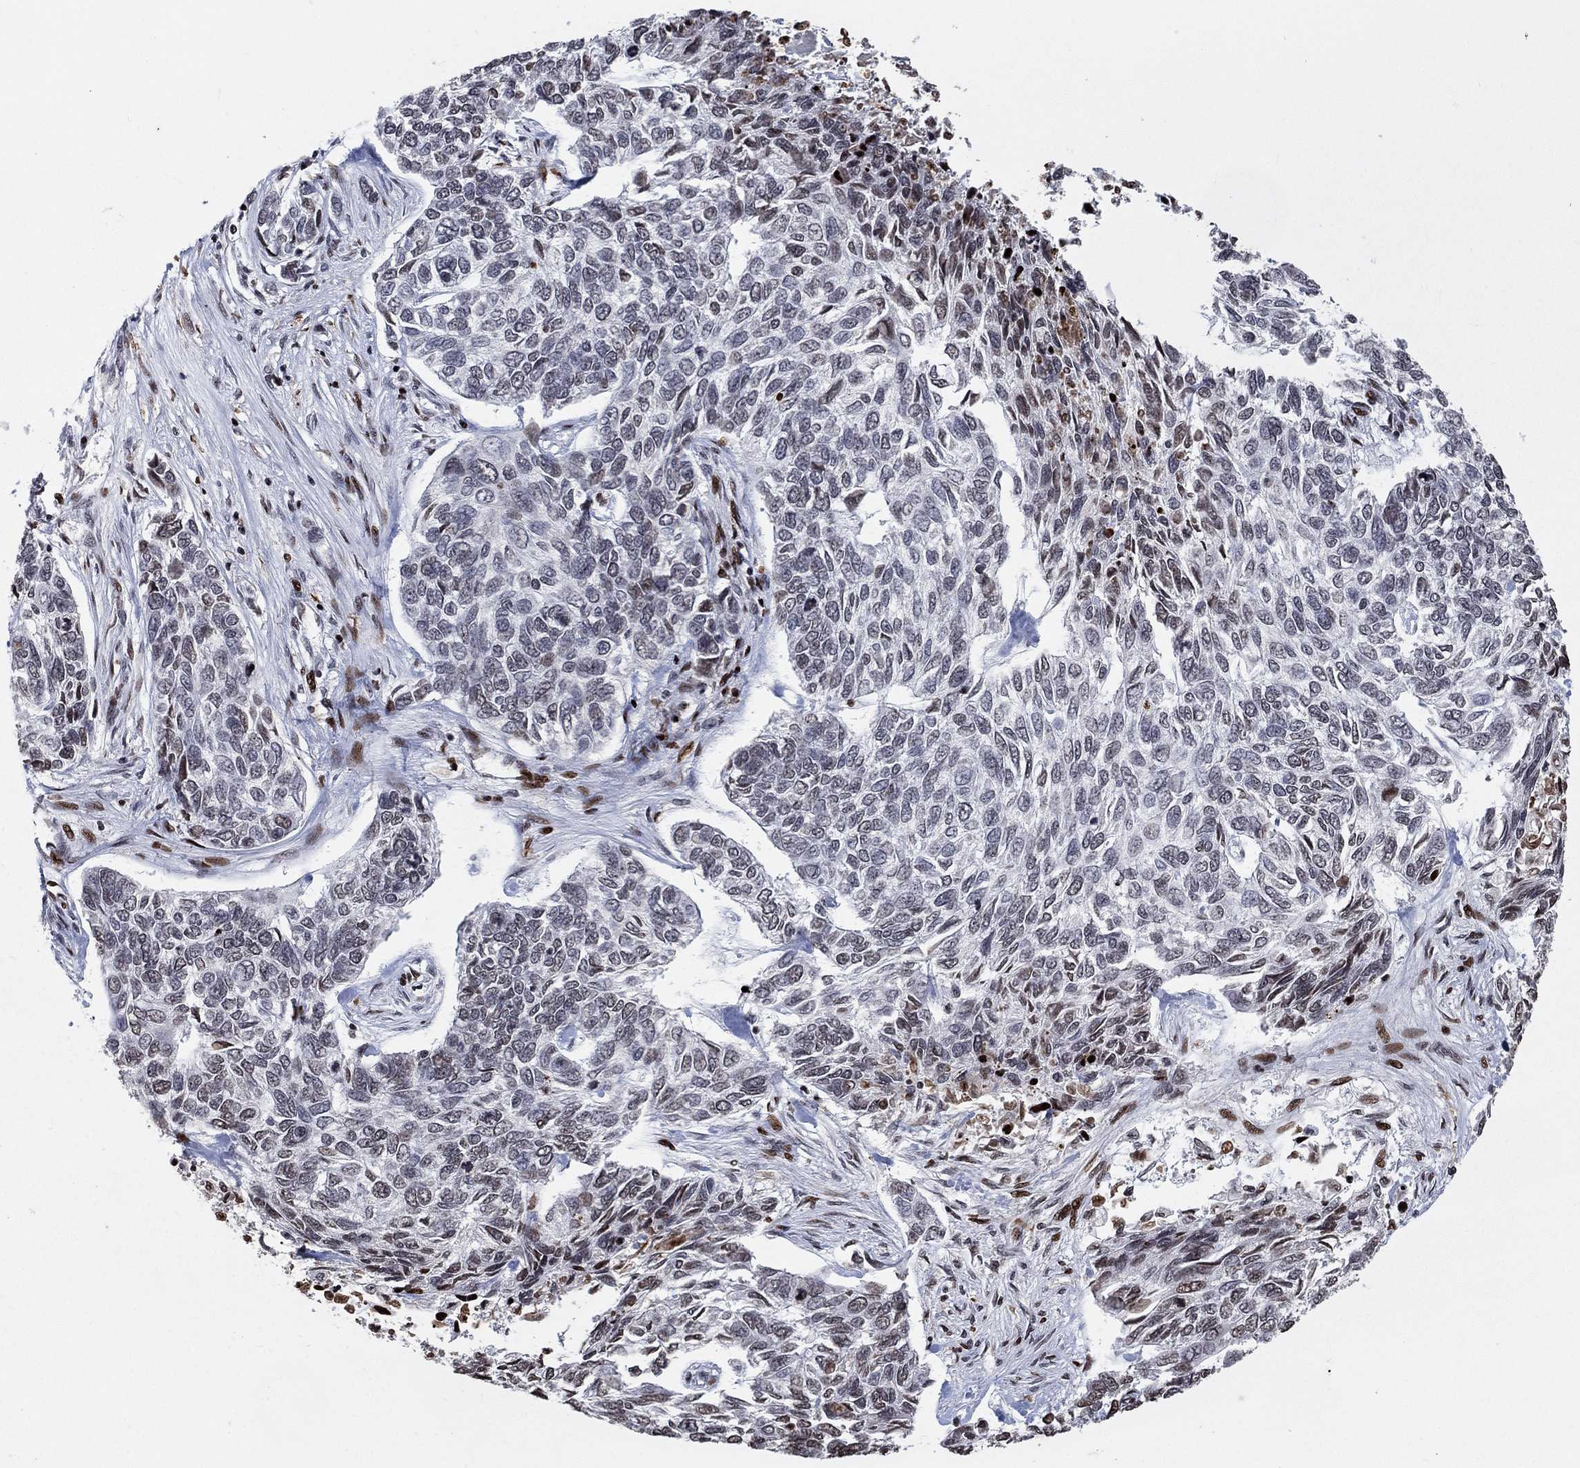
{"staining": {"intensity": "negative", "quantity": "none", "location": "none"}, "tissue": "skin cancer", "cell_type": "Tumor cells", "image_type": "cancer", "snomed": [{"axis": "morphology", "description": "Basal cell carcinoma"}, {"axis": "topography", "description": "Skin"}], "caption": "Human skin cancer stained for a protein using IHC exhibits no expression in tumor cells.", "gene": "SRSF3", "patient": {"sex": "female", "age": 65}}